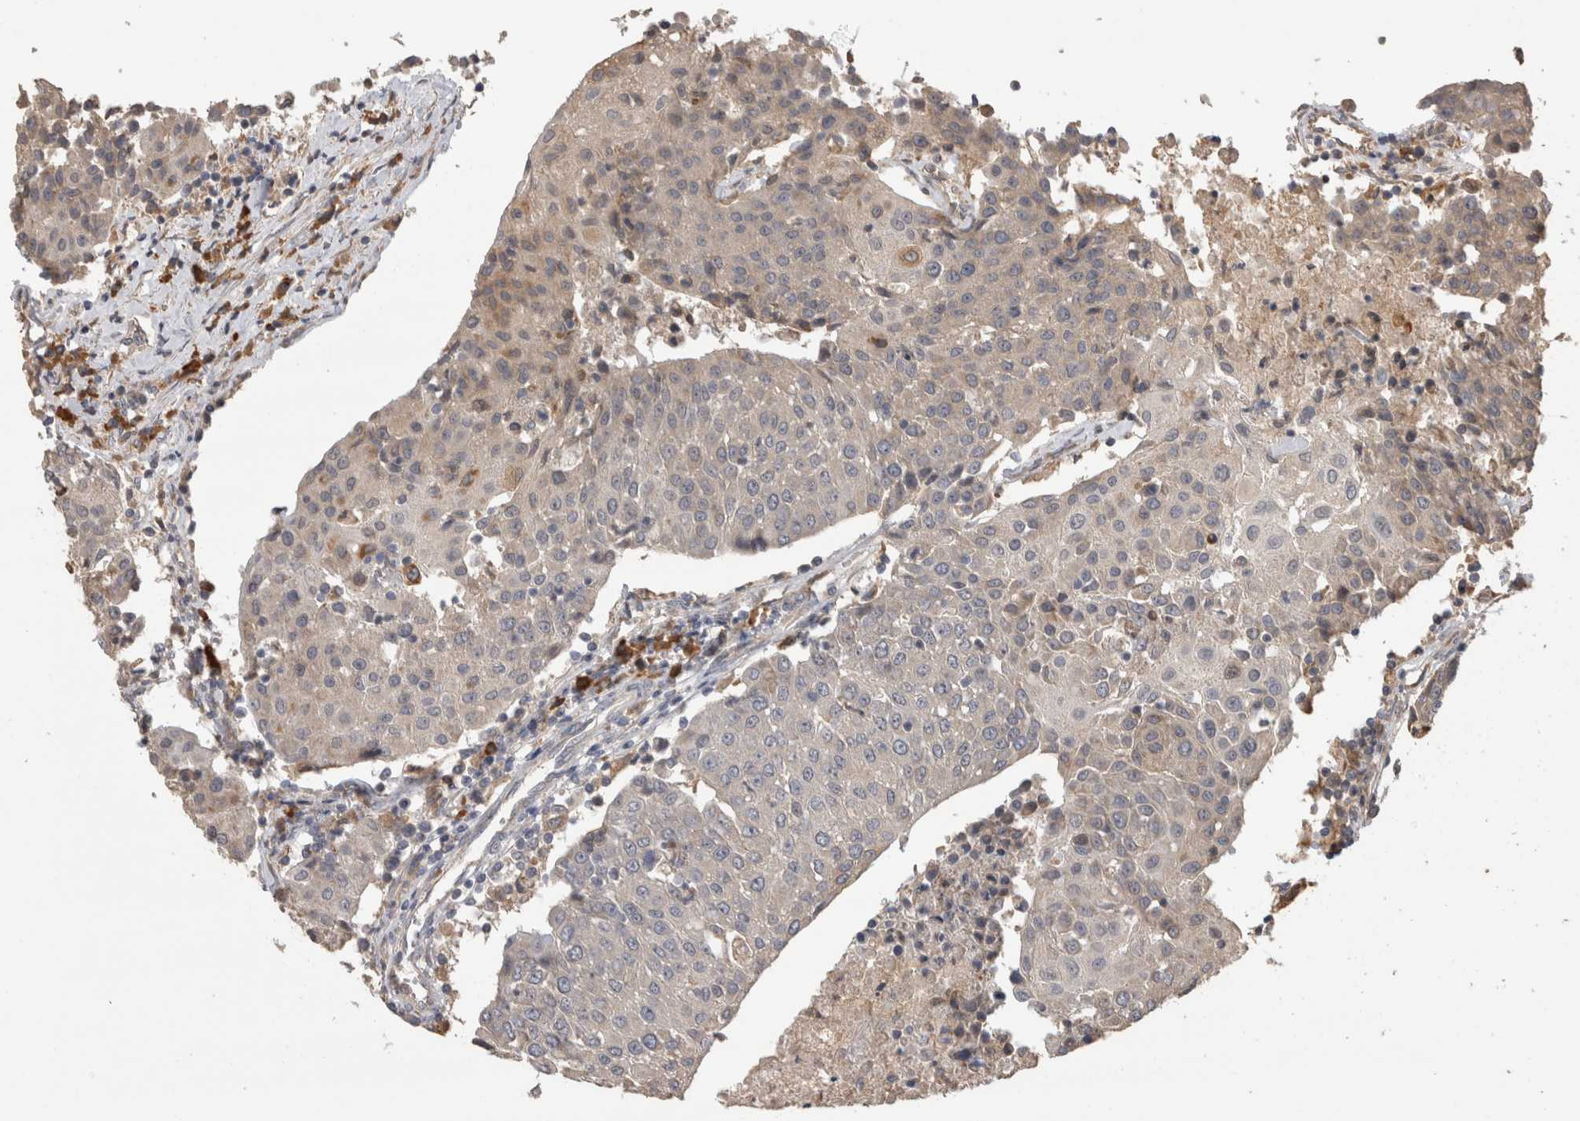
{"staining": {"intensity": "weak", "quantity": "25%-75%", "location": "cytoplasmic/membranous"}, "tissue": "urothelial cancer", "cell_type": "Tumor cells", "image_type": "cancer", "snomed": [{"axis": "morphology", "description": "Urothelial carcinoma, High grade"}, {"axis": "topography", "description": "Urinary bladder"}], "caption": "Urothelial cancer stained with DAB immunohistochemistry reveals low levels of weak cytoplasmic/membranous positivity in approximately 25%-75% of tumor cells.", "gene": "TBCE", "patient": {"sex": "female", "age": 85}}